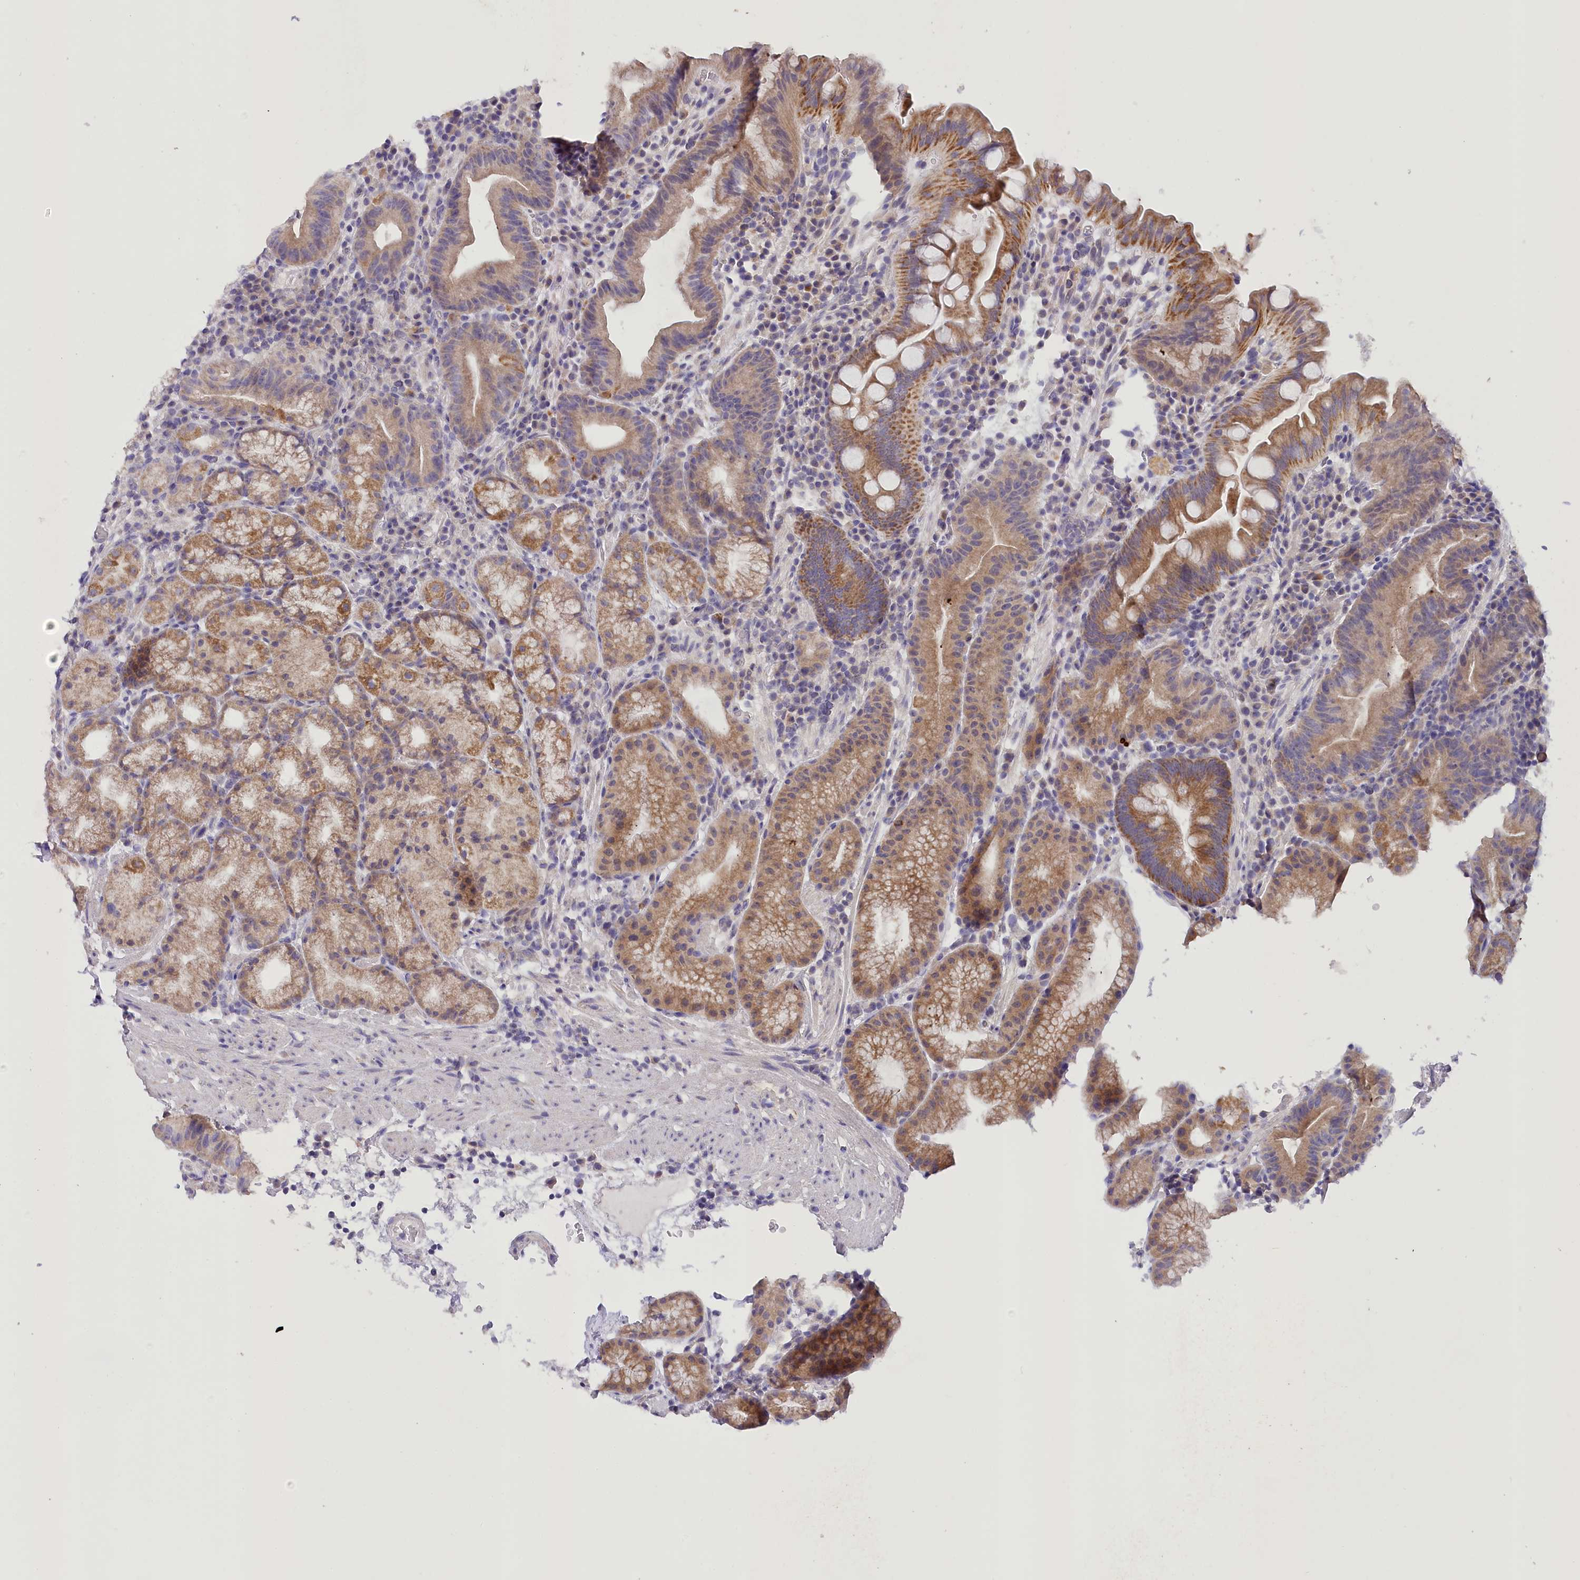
{"staining": {"intensity": "moderate", "quantity": "25%-75%", "location": "cytoplasmic/membranous"}, "tissue": "stomach", "cell_type": "Glandular cells", "image_type": "normal", "snomed": [{"axis": "morphology", "description": "Normal tissue, NOS"}, {"axis": "morphology", "description": "Inflammation, NOS"}, {"axis": "topography", "description": "Stomach"}], "caption": "Glandular cells display moderate cytoplasmic/membranous positivity in approximately 25%-75% of cells in benign stomach.", "gene": "DCUN1D1", "patient": {"sex": "male", "age": 79}}